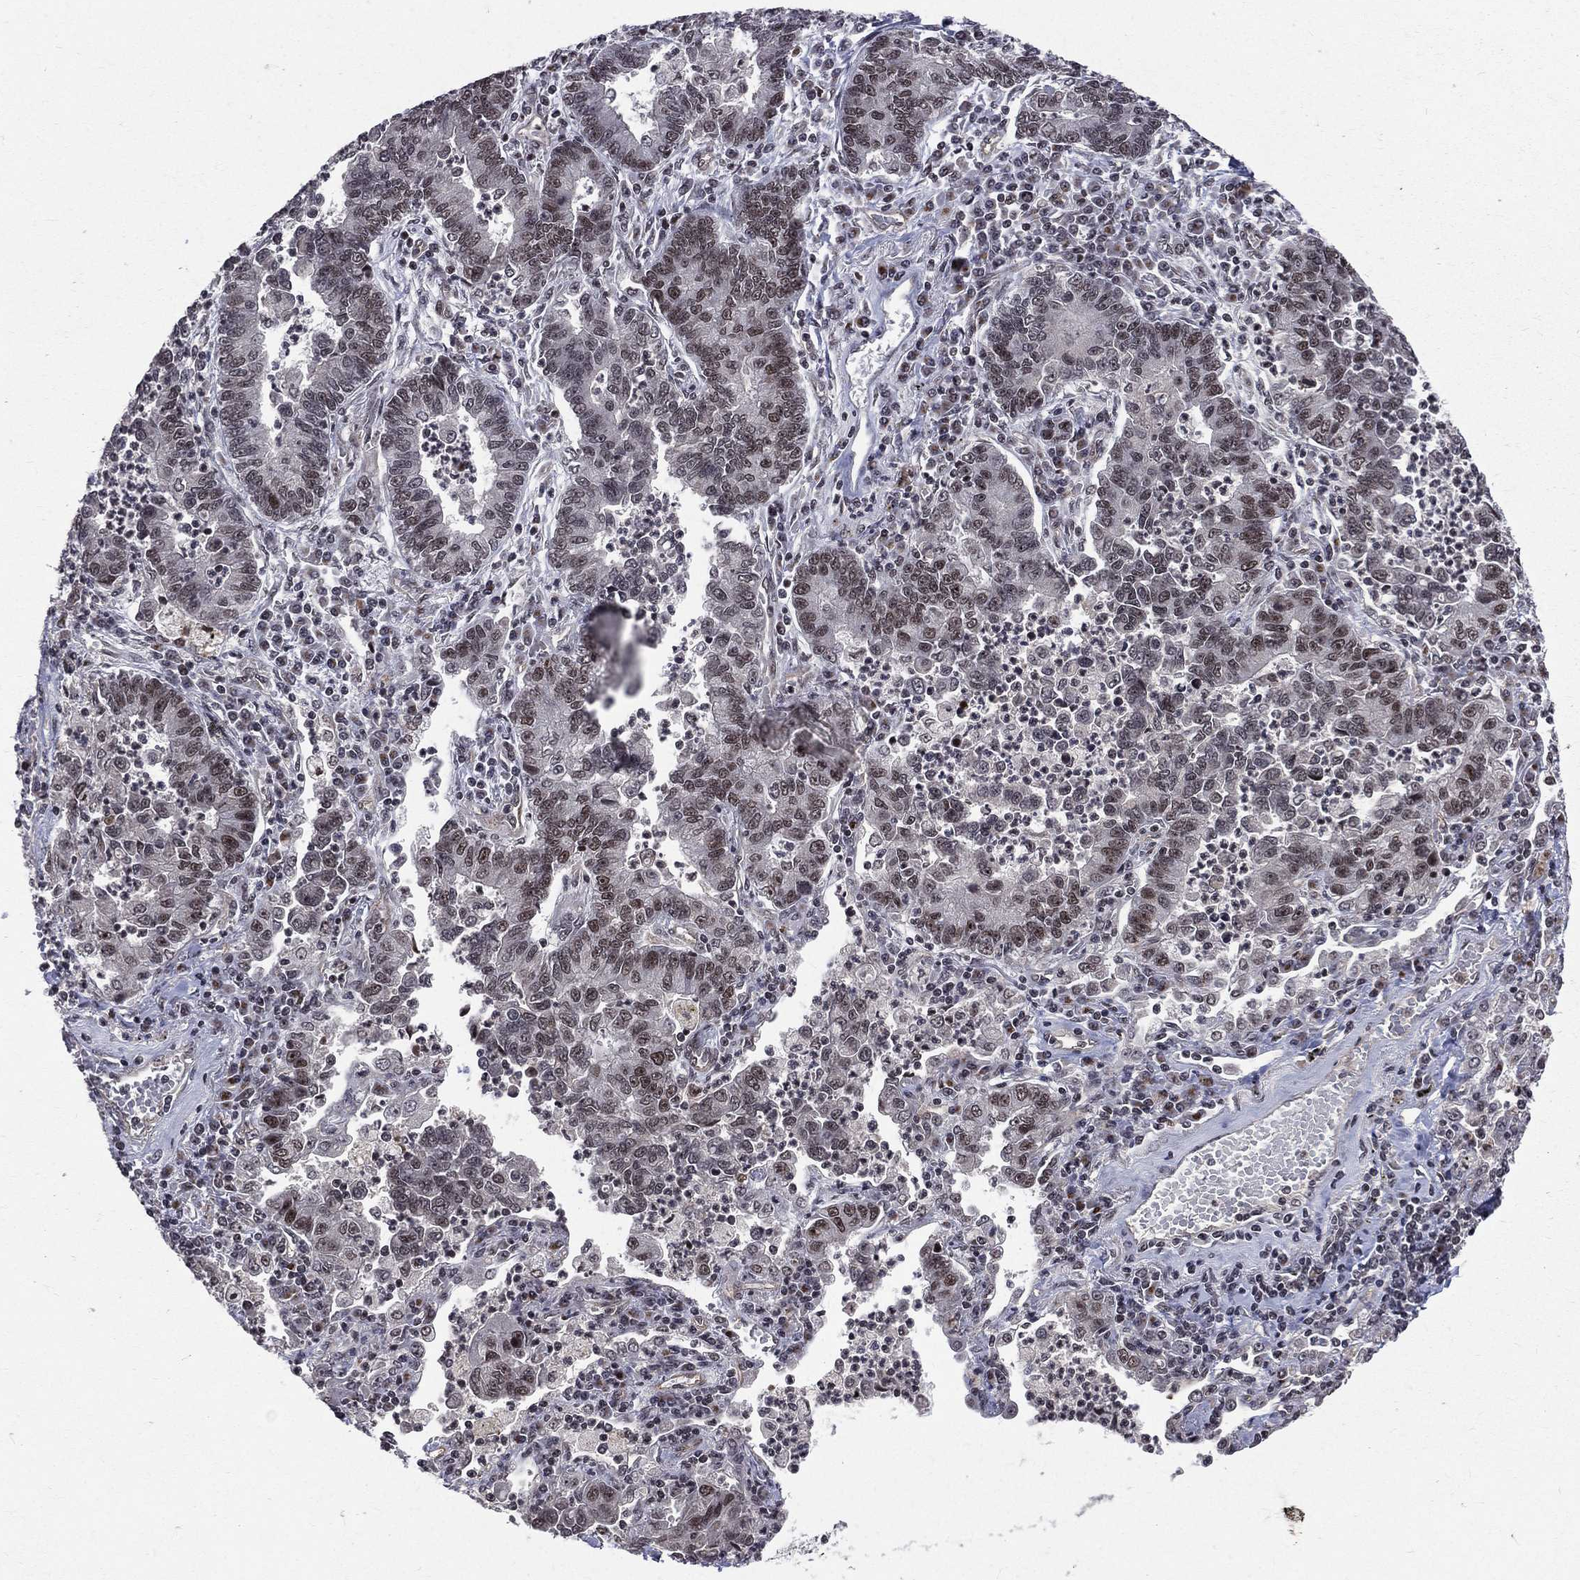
{"staining": {"intensity": "strong", "quantity": "25%-75%", "location": "nuclear"}, "tissue": "lung cancer", "cell_type": "Tumor cells", "image_type": "cancer", "snomed": [{"axis": "morphology", "description": "Adenocarcinoma, NOS"}, {"axis": "topography", "description": "Lung"}], "caption": "Strong nuclear protein staining is seen in approximately 25%-75% of tumor cells in adenocarcinoma (lung).", "gene": "SMC3", "patient": {"sex": "female", "age": 57}}